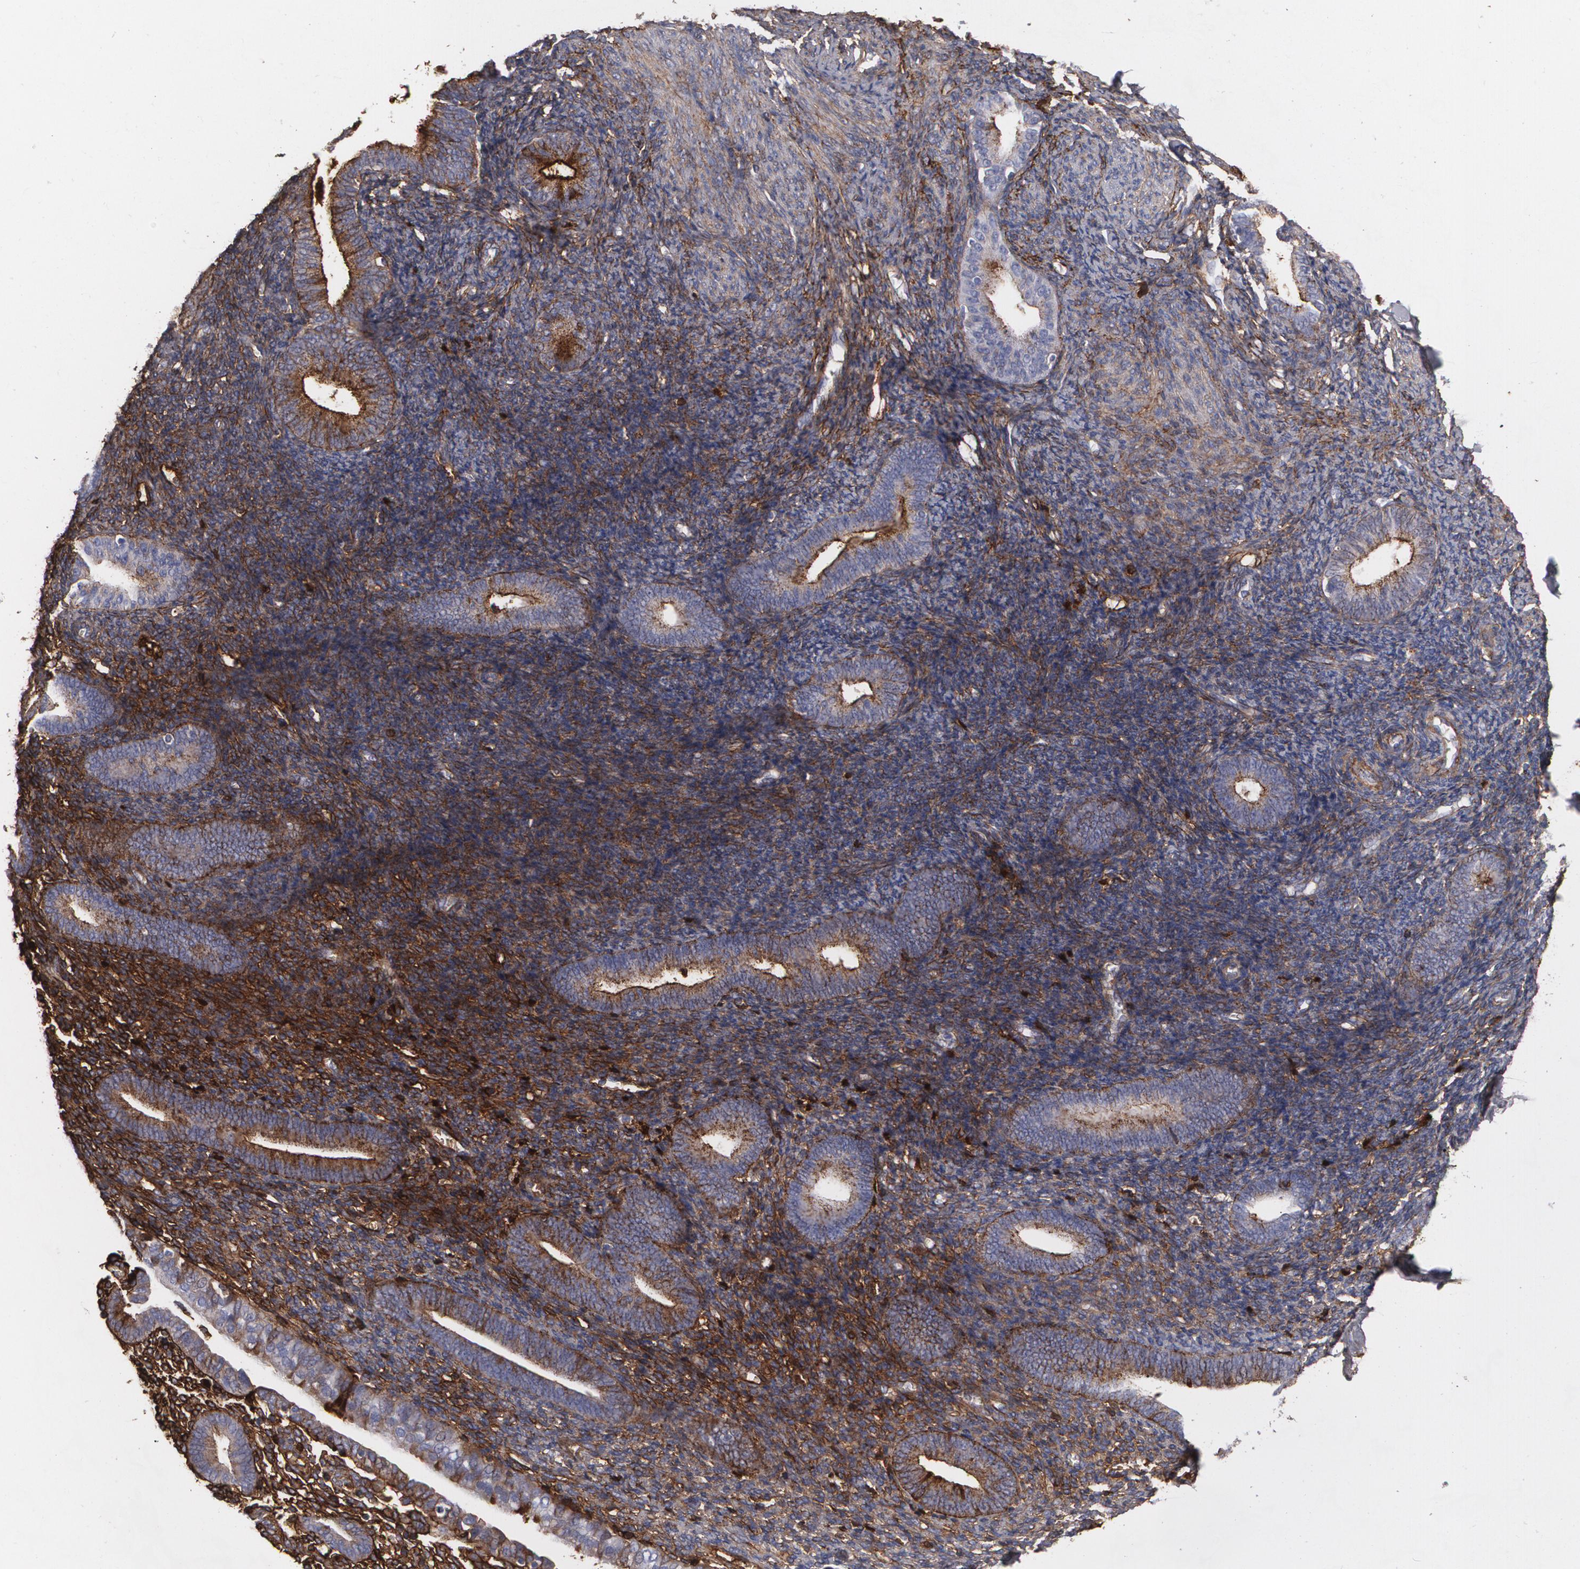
{"staining": {"intensity": "moderate", "quantity": "25%-75%", "location": "cytoplasmic/membranous"}, "tissue": "endometrium", "cell_type": "Cells in endometrial stroma", "image_type": "normal", "snomed": [{"axis": "morphology", "description": "Normal tissue, NOS"}, {"axis": "topography", "description": "Smooth muscle"}, {"axis": "topography", "description": "Endometrium"}], "caption": "Endometrium stained with DAB IHC demonstrates medium levels of moderate cytoplasmic/membranous expression in about 25%-75% of cells in endometrial stroma.", "gene": "FBLN1", "patient": {"sex": "female", "age": 57}}